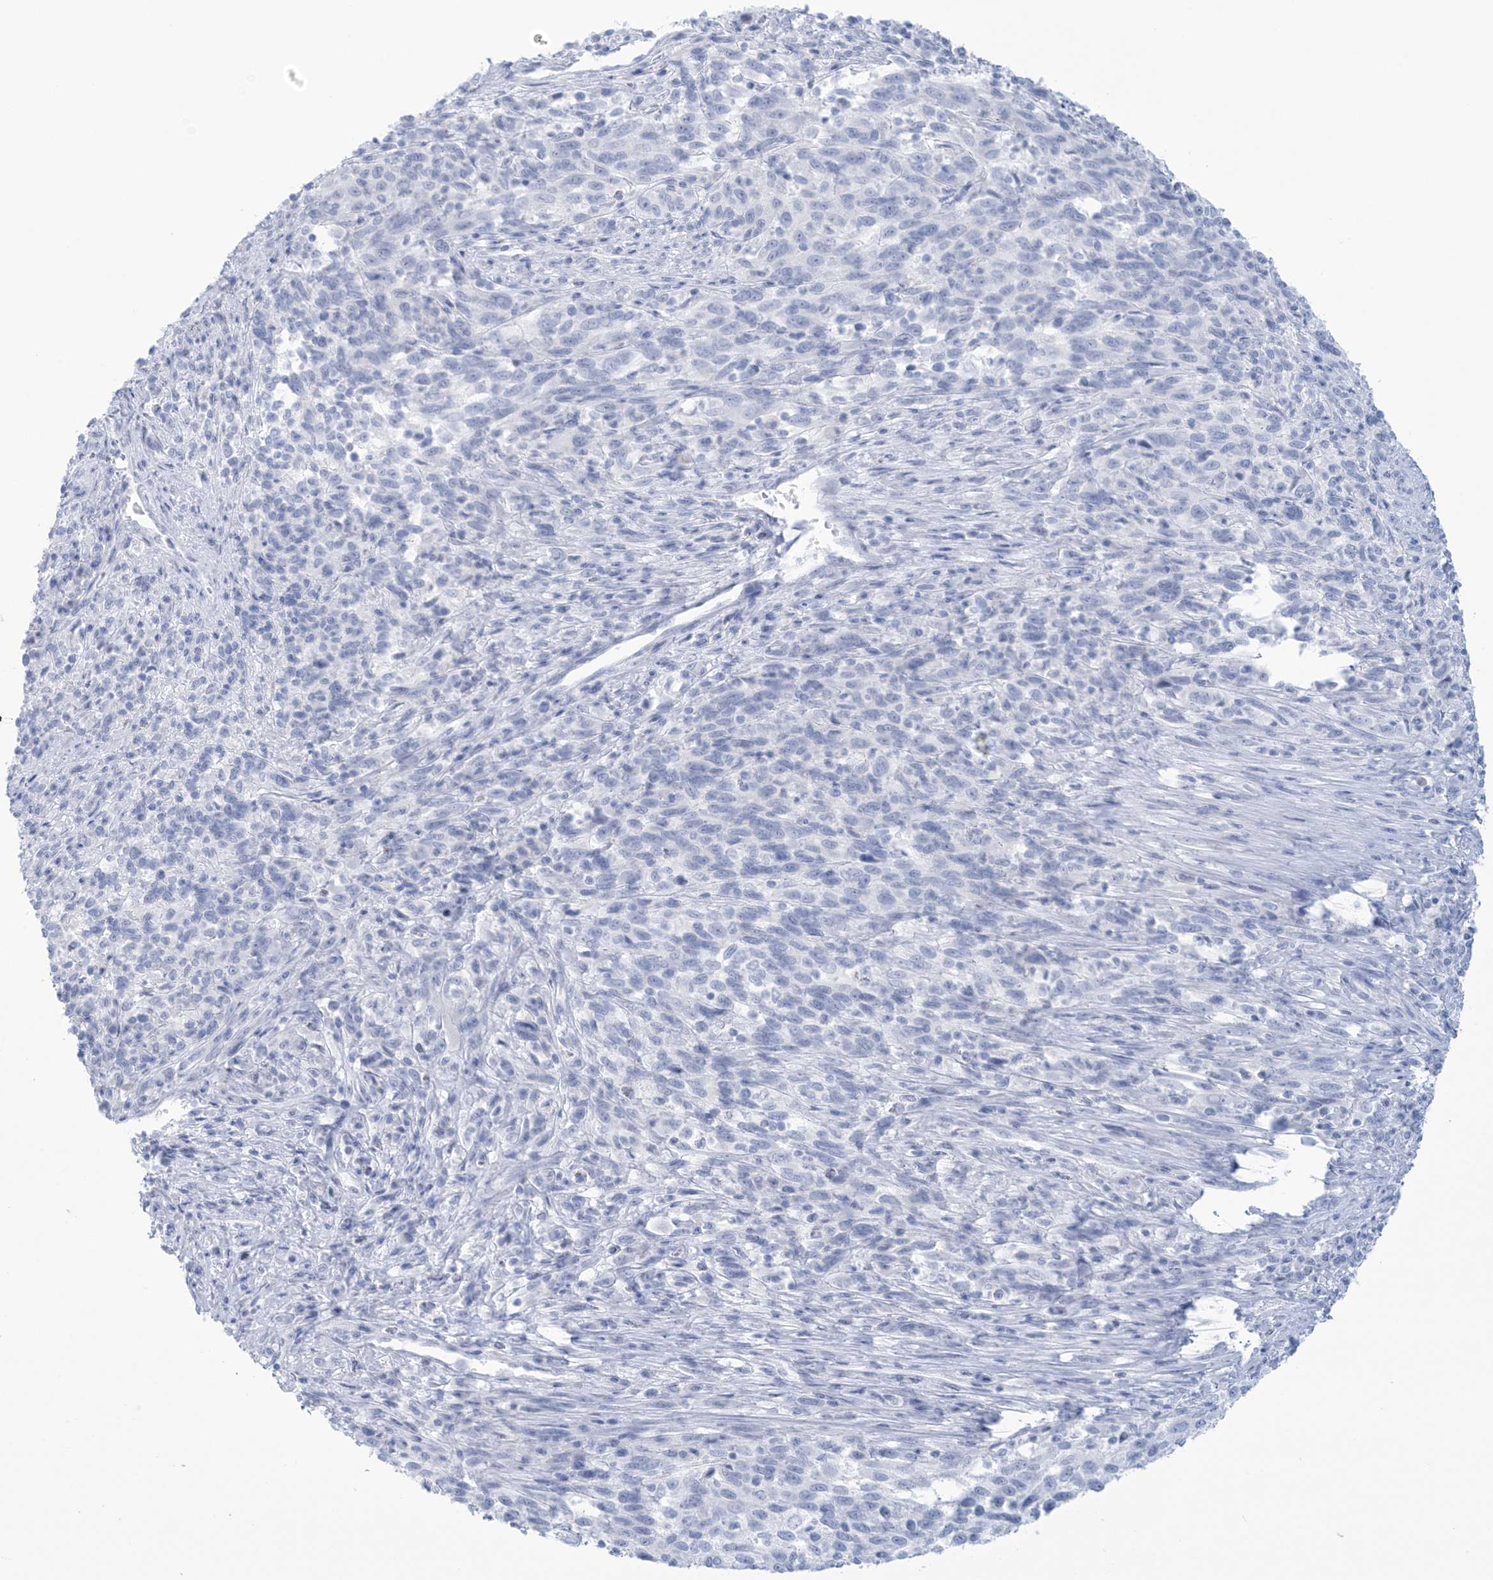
{"staining": {"intensity": "negative", "quantity": "none", "location": "none"}, "tissue": "melanoma", "cell_type": "Tumor cells", "image_type": "cancer", "snomed": [{"axis": "morphology", "description": "Malignant melanoma, Metastatic site"}, {"axis": "topography", "description": "Lymph node"}], "caption": "Tumor cells are negative for protein expression in human melanoma.", "gene": "AGXT", "patient": {"sex": "male", "age": 61}}